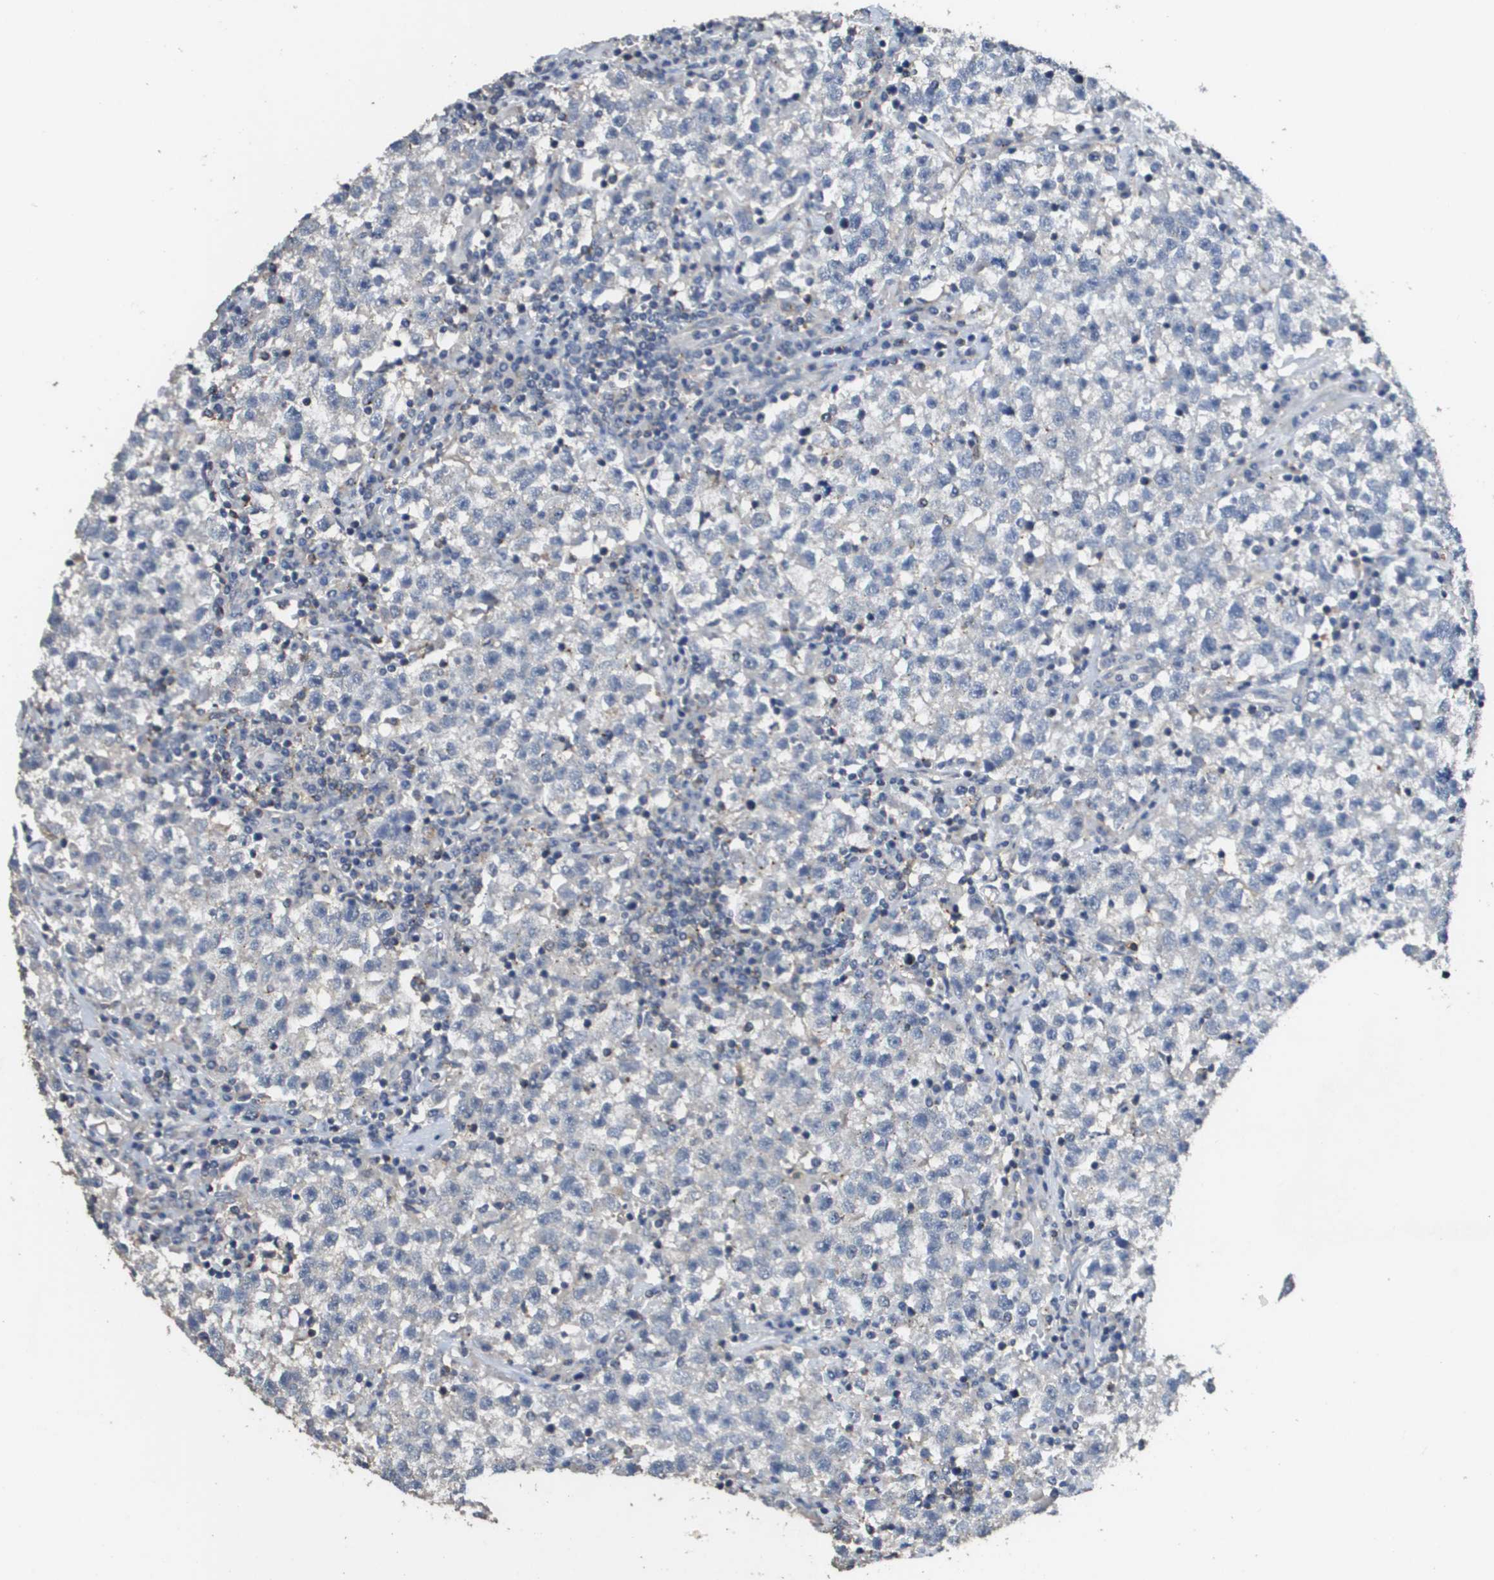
{"staining": {"intensity": "negative", "quantity": "none", "location": "none"}, "tissue": "testis cancer", "cell_type": "Tumor cells", "image_type": "cancer", "snomed": [{"axis": "morphology", "description": "Seminoma, NOS"}, {"axis": "topography", "description": "Testis"}], "caption": "This is an IHC image of human seminoma (testis). There is no staining in tumor cells.", "gene": "RAB27B", "patient": {"sex": "male", "age": 22}}